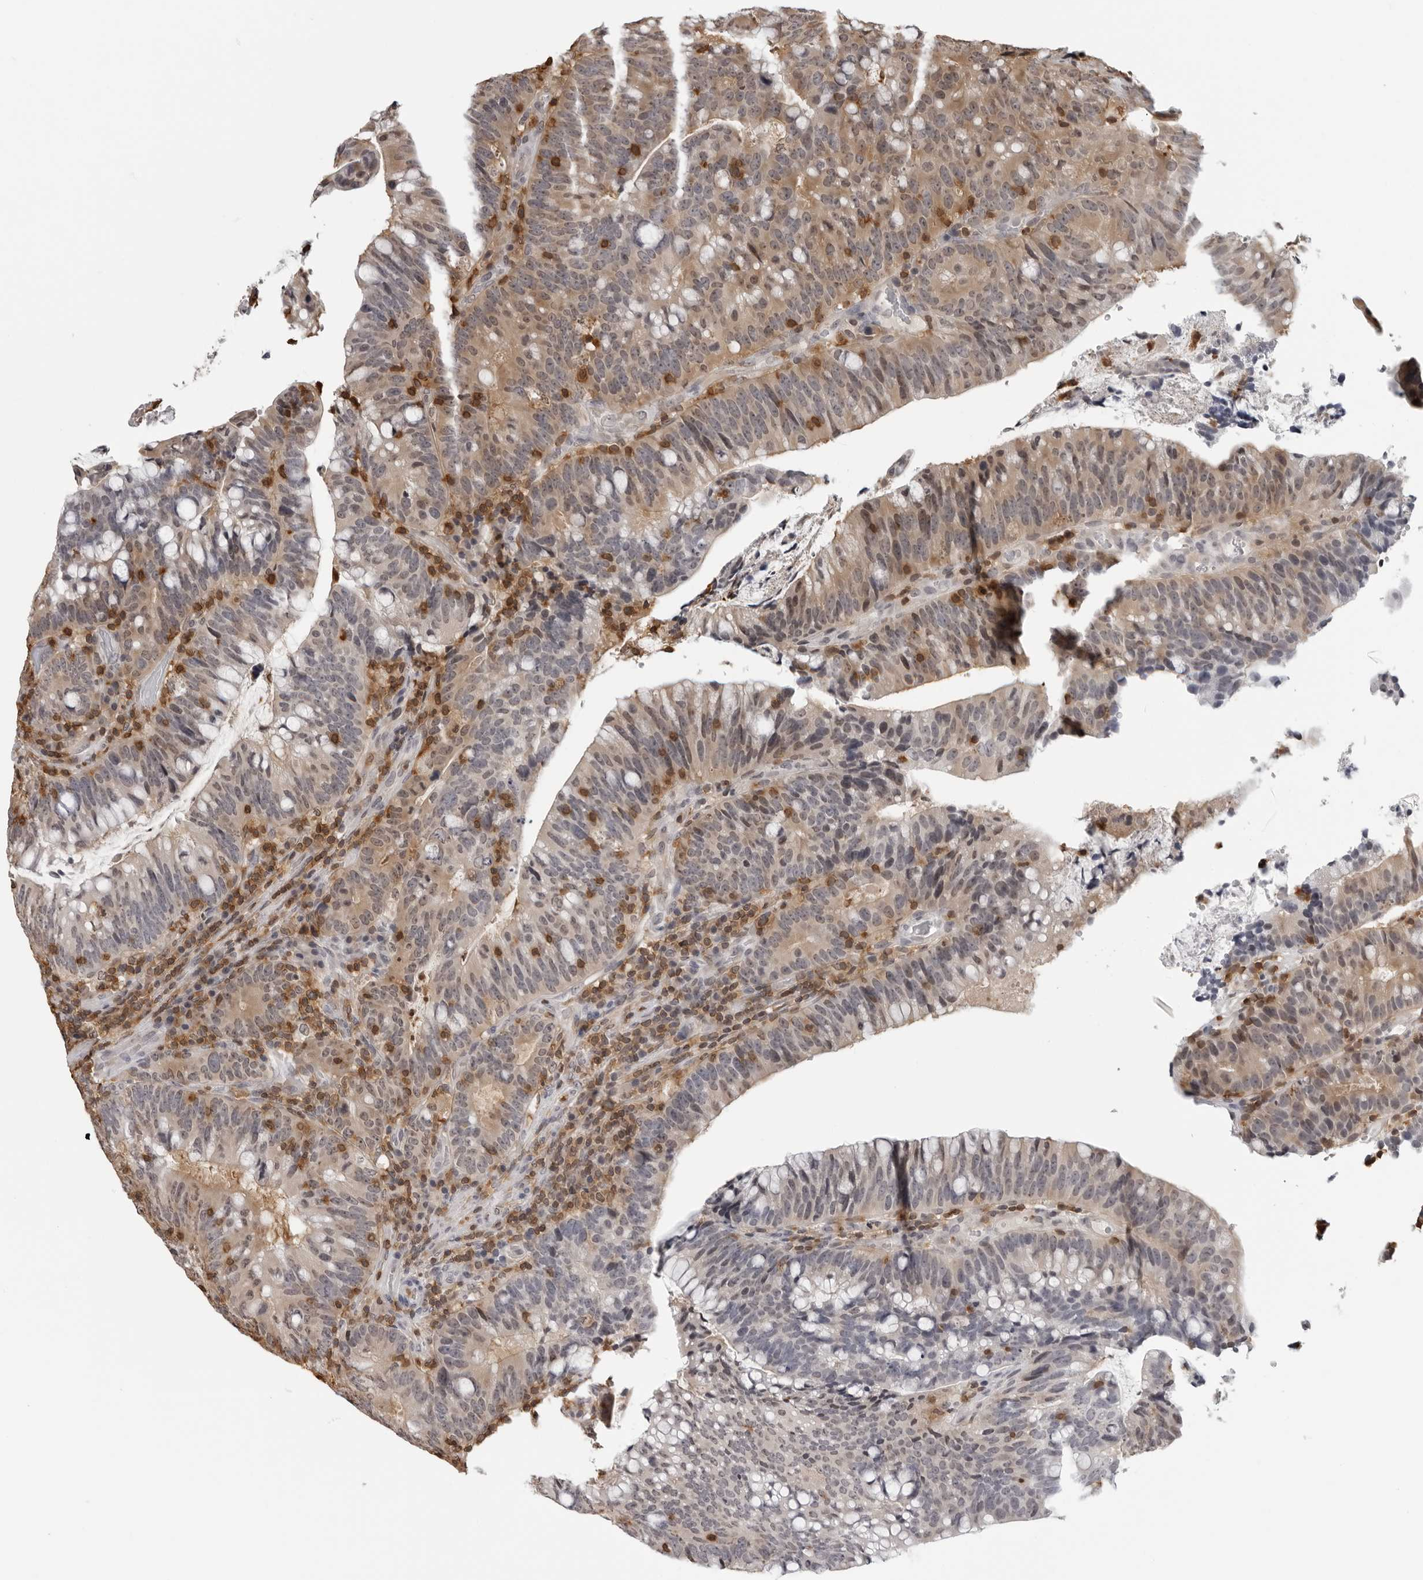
{"staining": {"intensity": "moderate", "quantity": "25%-75%", "location": "cytoplasmic/membranous"}, "tissue": "colorectal cancer", "cell_type": "Tumor cells", "image_type": "cancer", "snomed": [{"axis": "morphology", "description": "Adenocarcinoma, NOS"}, {"axis": "topography", "description": "Colon"}], "caption": "Immunohistochemistry photomicrograph of human adenocarcinoma (colorectal) stained for a protein (brown), which exhibits medium levels of moderate cytoplasmic/membranous positivity in approximately 25%-75% of tumor cells.", "gene": "HSPH1", "patient": {"sex": "female", "age": 66}}